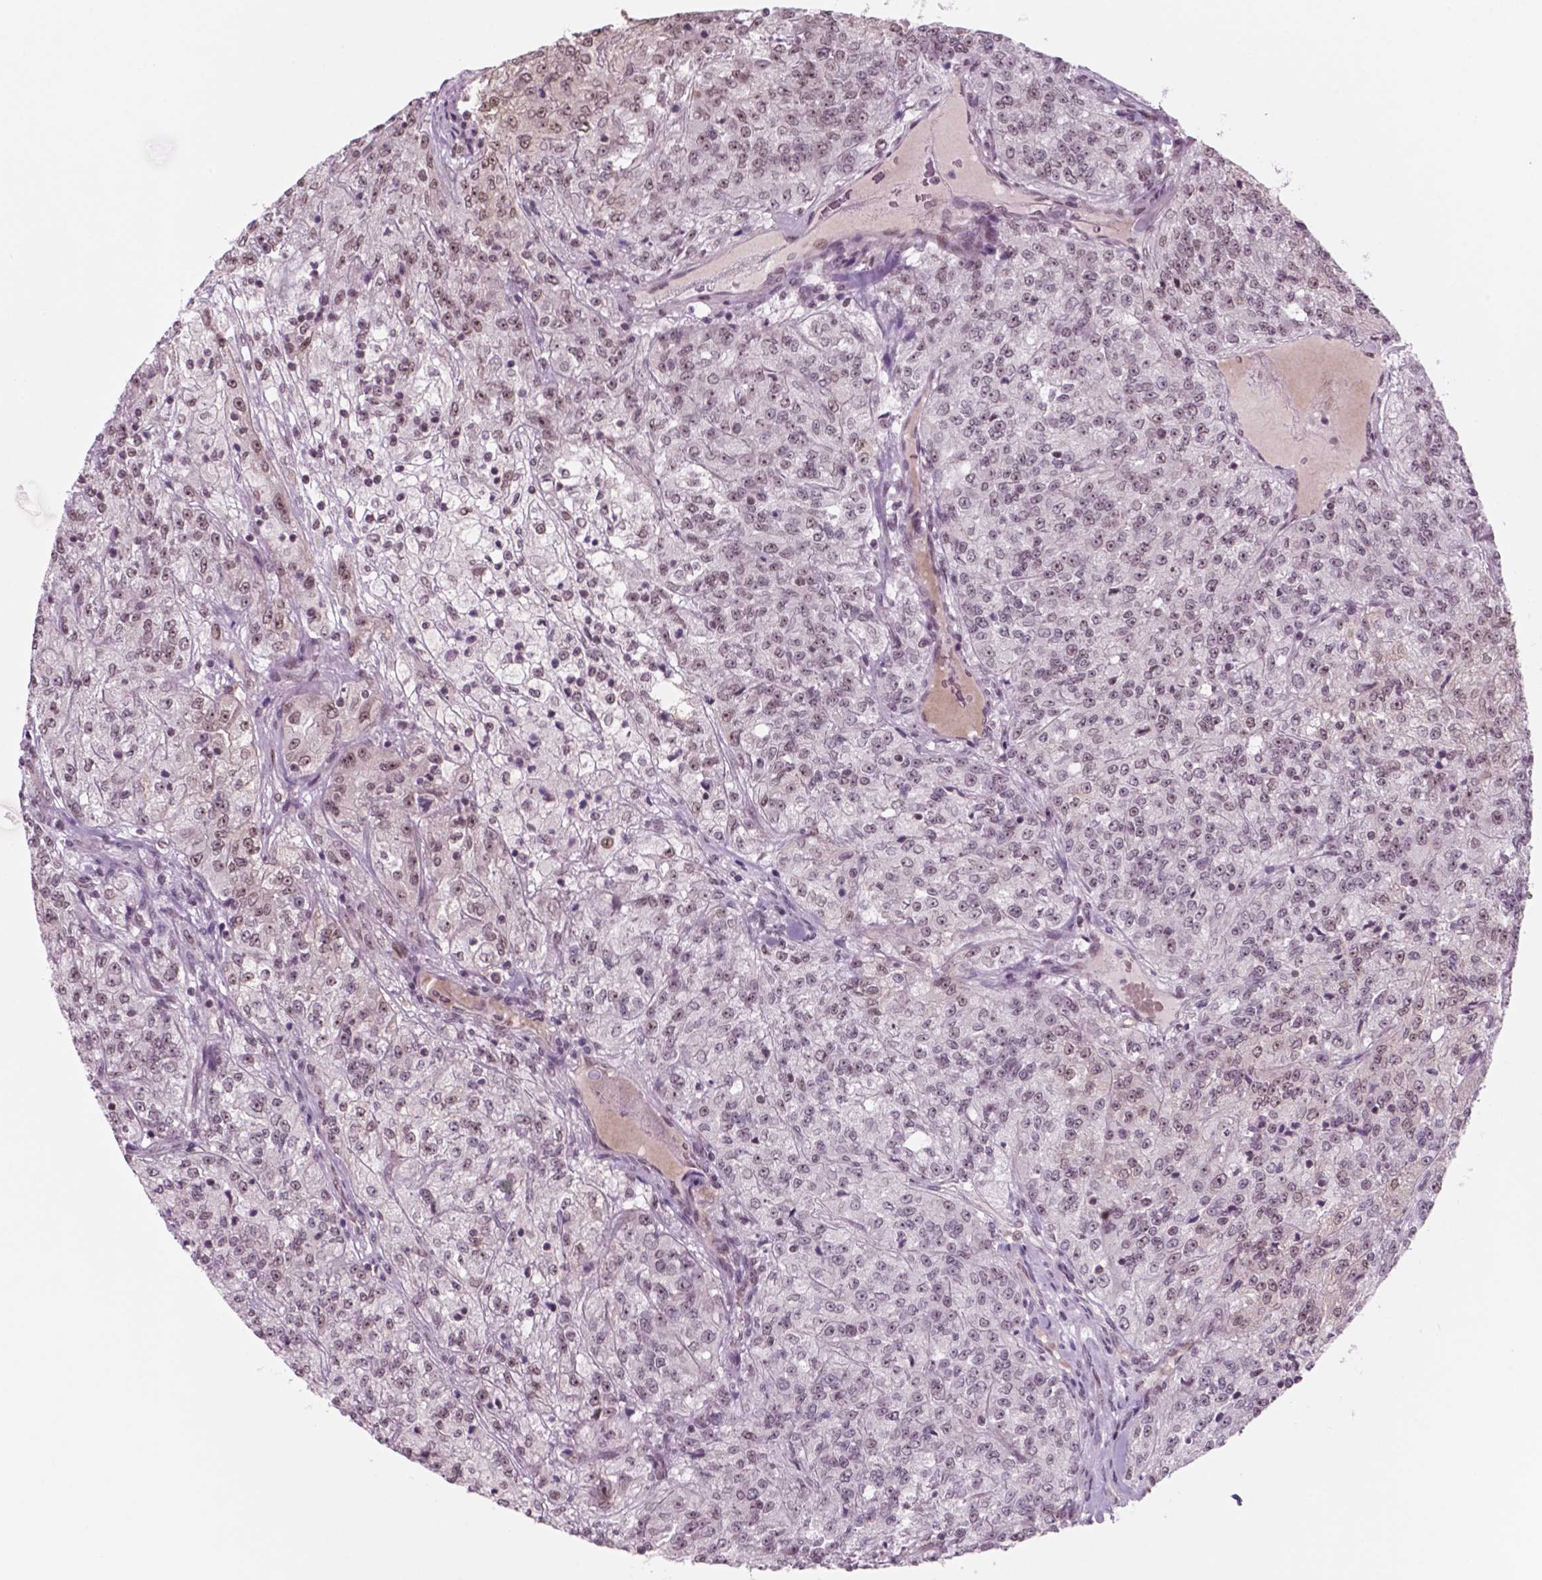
{"staining": {"intensity": "moderate", "quantity": "25%-75%", "location": "nuclear"}, "tissue": "renal cancer", "cell_type": "Tumor cells", "image_type": "cancer", "snomed": [{"axis": "morphology", "description": "Adenocarcinoma, NOS"}, {"axis": "topography", "description": "Kidney"}], "caption": "Renal adenocarcinoma was stained to show a protein in brown. There is medium levels of moderate nuclear positivity in approximately 25%-75% of tumor cells.", "gene": "POLR2E", "patient": {"sex": "female", "age": 63}}